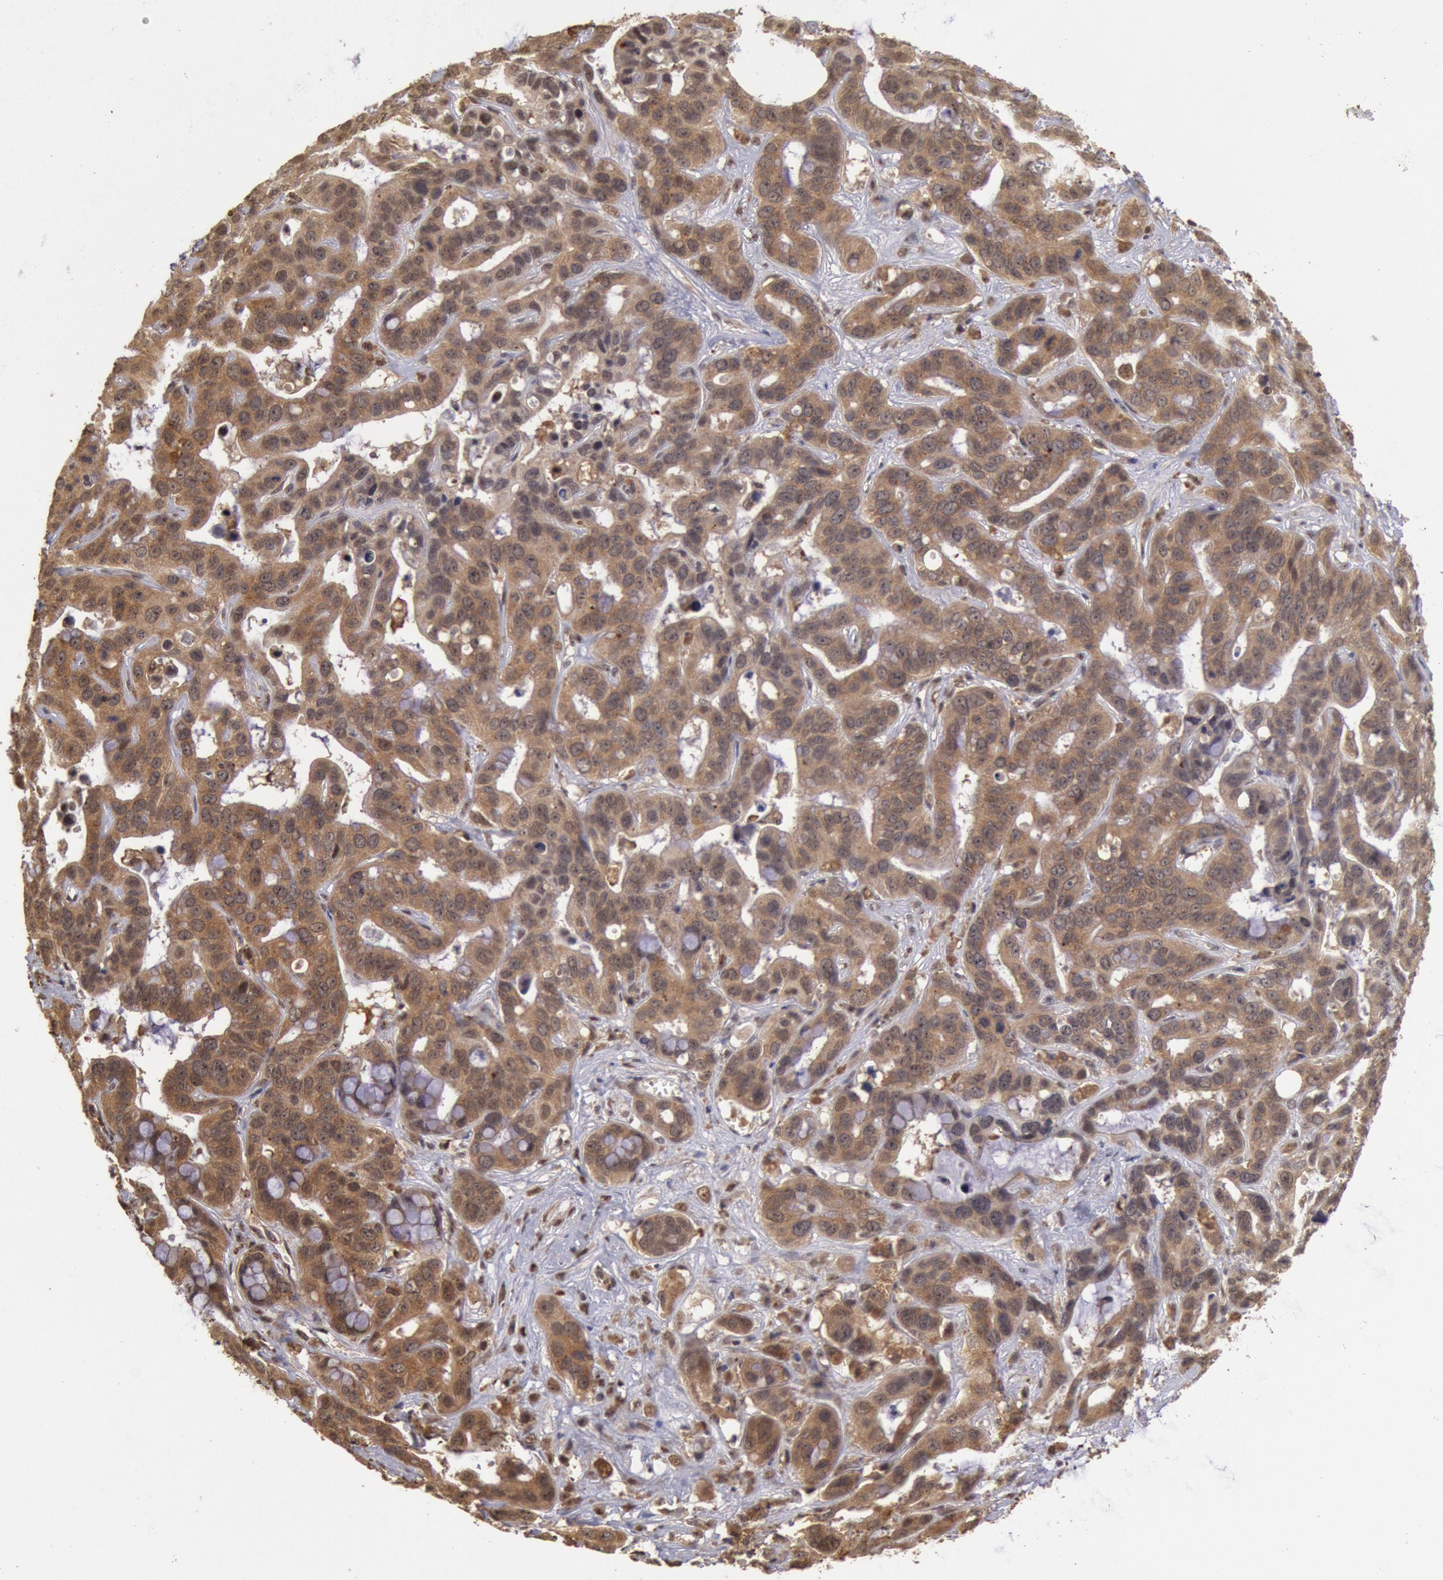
{"staining": {"intensity": "moderate", "quantity": ">75%", "location": "cytoplasmic/membranous"}, "tissue": "liver cancer", "cell_type": "Tumor cells", "image_type": "cancer", "snomed": [{"axis": "morphology", "description": "Cholangiocarcinoma"}, {"axis": "topography", "description": "Liver"}], "caption": "Tumor cells display moderate cytoplasmic/membranous expression in approximately >75% of cells in liver cholangiocarcinoma.", "gene": "STX17", "patient": {"sex": "female", "age": 65}}